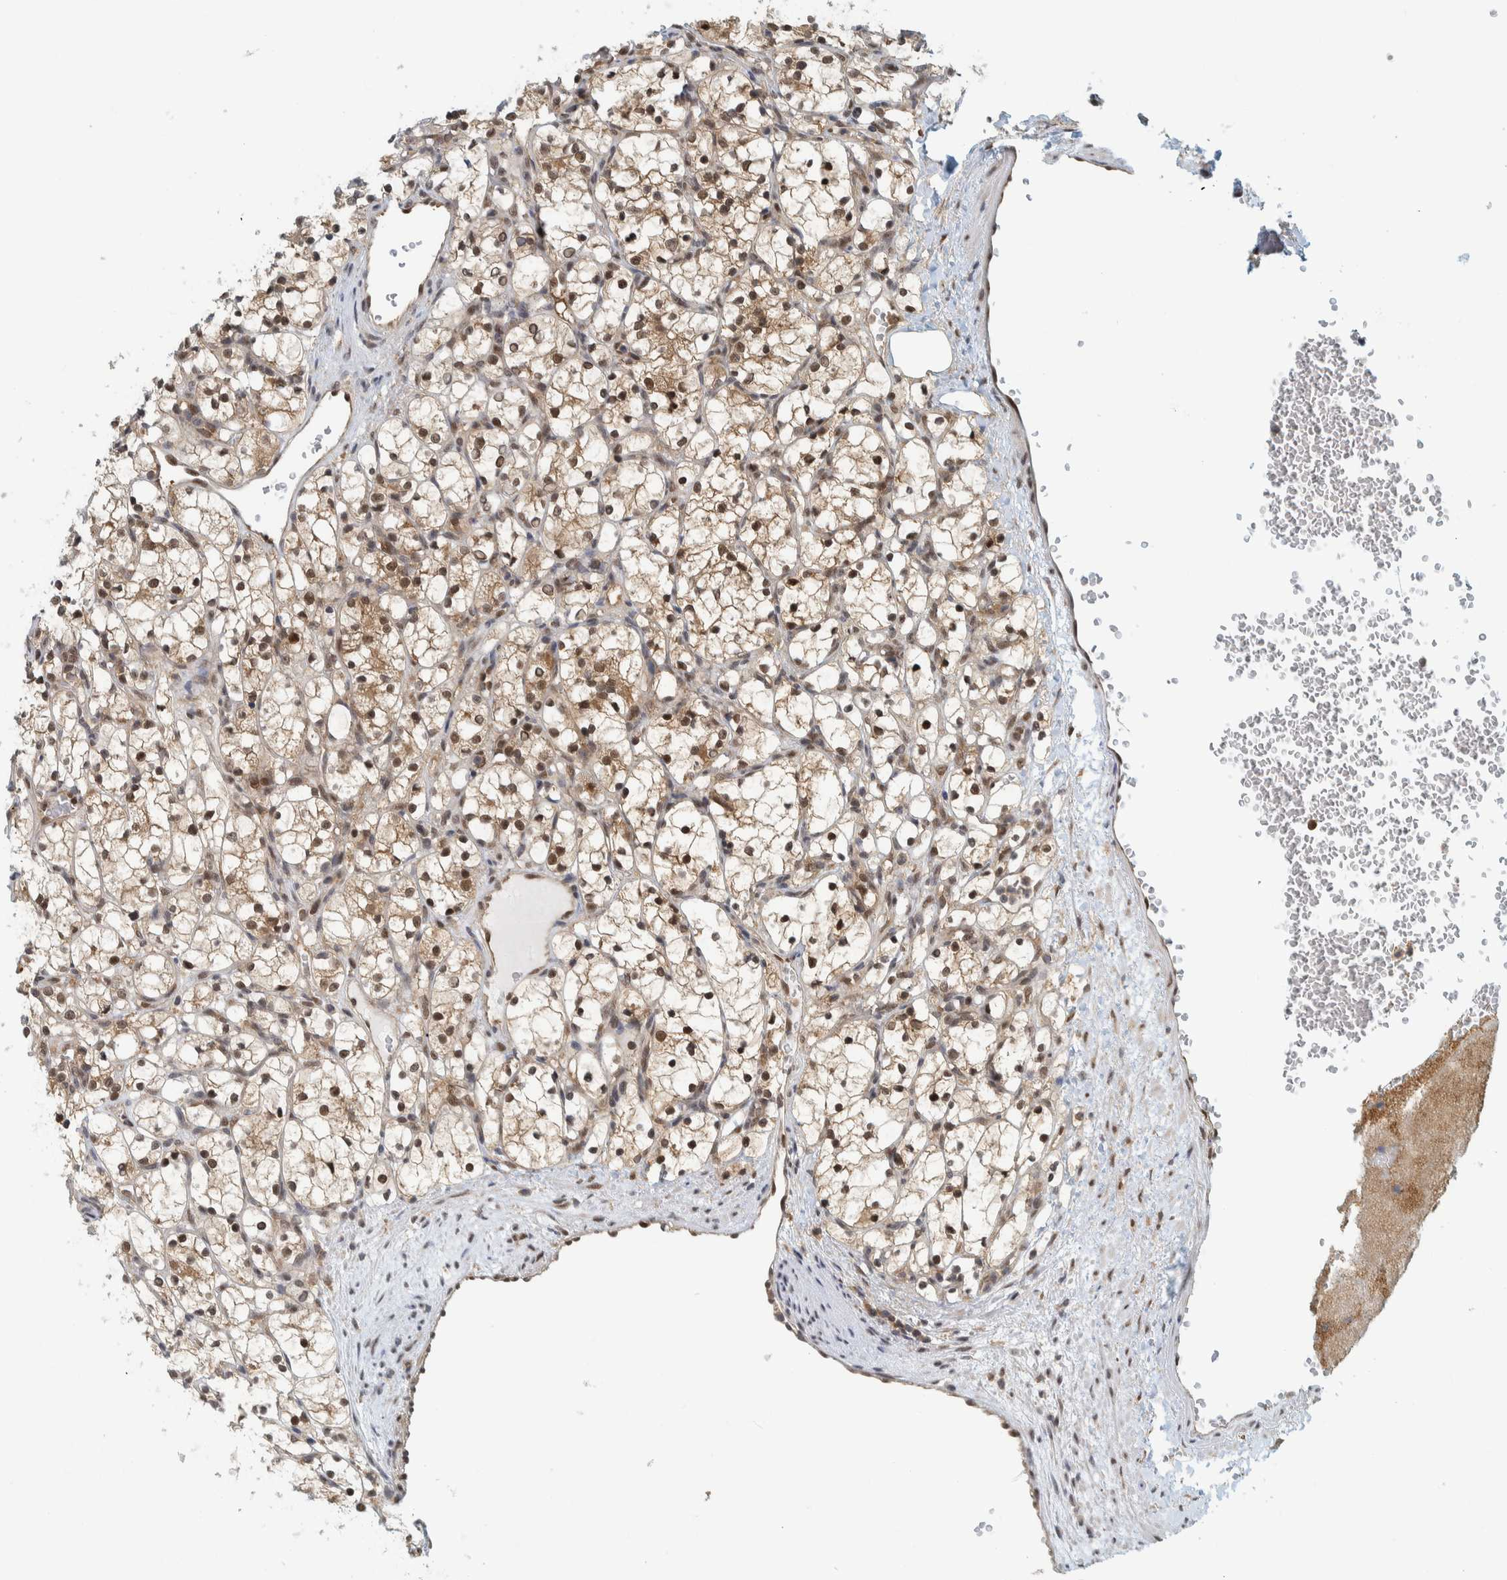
{"staining": {"intensity": "moderate", "quantity": ">75%", "location": "nuclear"}, "tissue": "renal cancer", "cell_type": "Tumor cells", "image_type": "cancer", "snomed": [{"axis": "morphology", "description": "Adenocarcinoma, NOS"}, {"axis": "topography", "description": "Kidney"}], "caption": "A medium amount of moderate nuclear staining is present in approximately >75% of tumor cells in renal cancer (adenocarcinoma) tissue. (Brightfield microscopy of DAB IHC at high magnification).", "gene": "COPS3", "patient": {"sex": "female", "age": 69}}